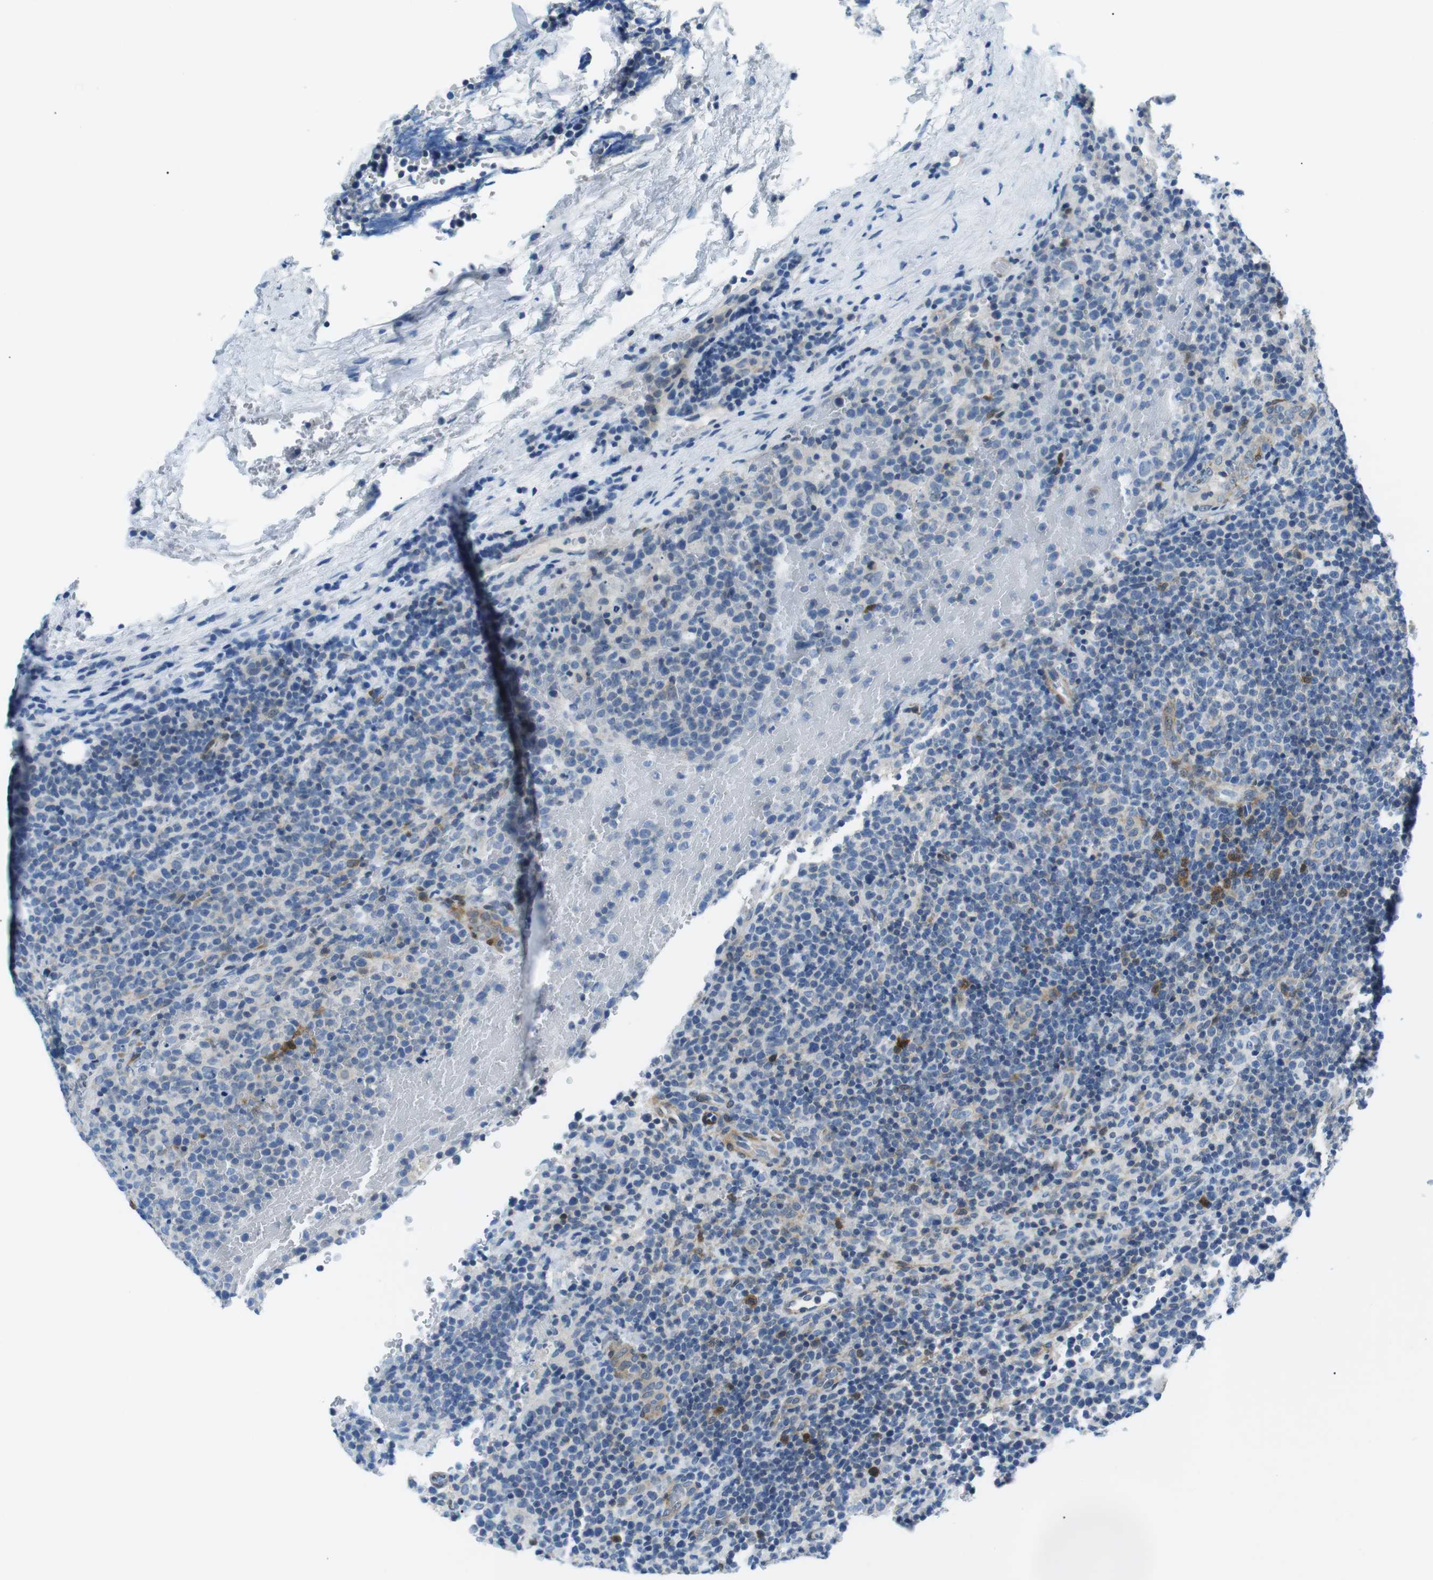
{"staining": {"intensity": "negative", "quantity": "none", "location": "none"}, "tissue": "lymphoma", "cell_type": "Tumor cells", "image_type": "cancer", "snomed": [{"axis": "morphology", "description": "Malignant lymphoma, non-Hodgkin's type, High grade"}, {"axis": "topography", "description": "Lymph node"}], "caption": "This is an immunohistochemistry (IHC) photomicrograph of human lymphoma. There is no staining in tumor cells.", "gene": "PHLDA1", "patient": {"sex": "male", "age": 61}}